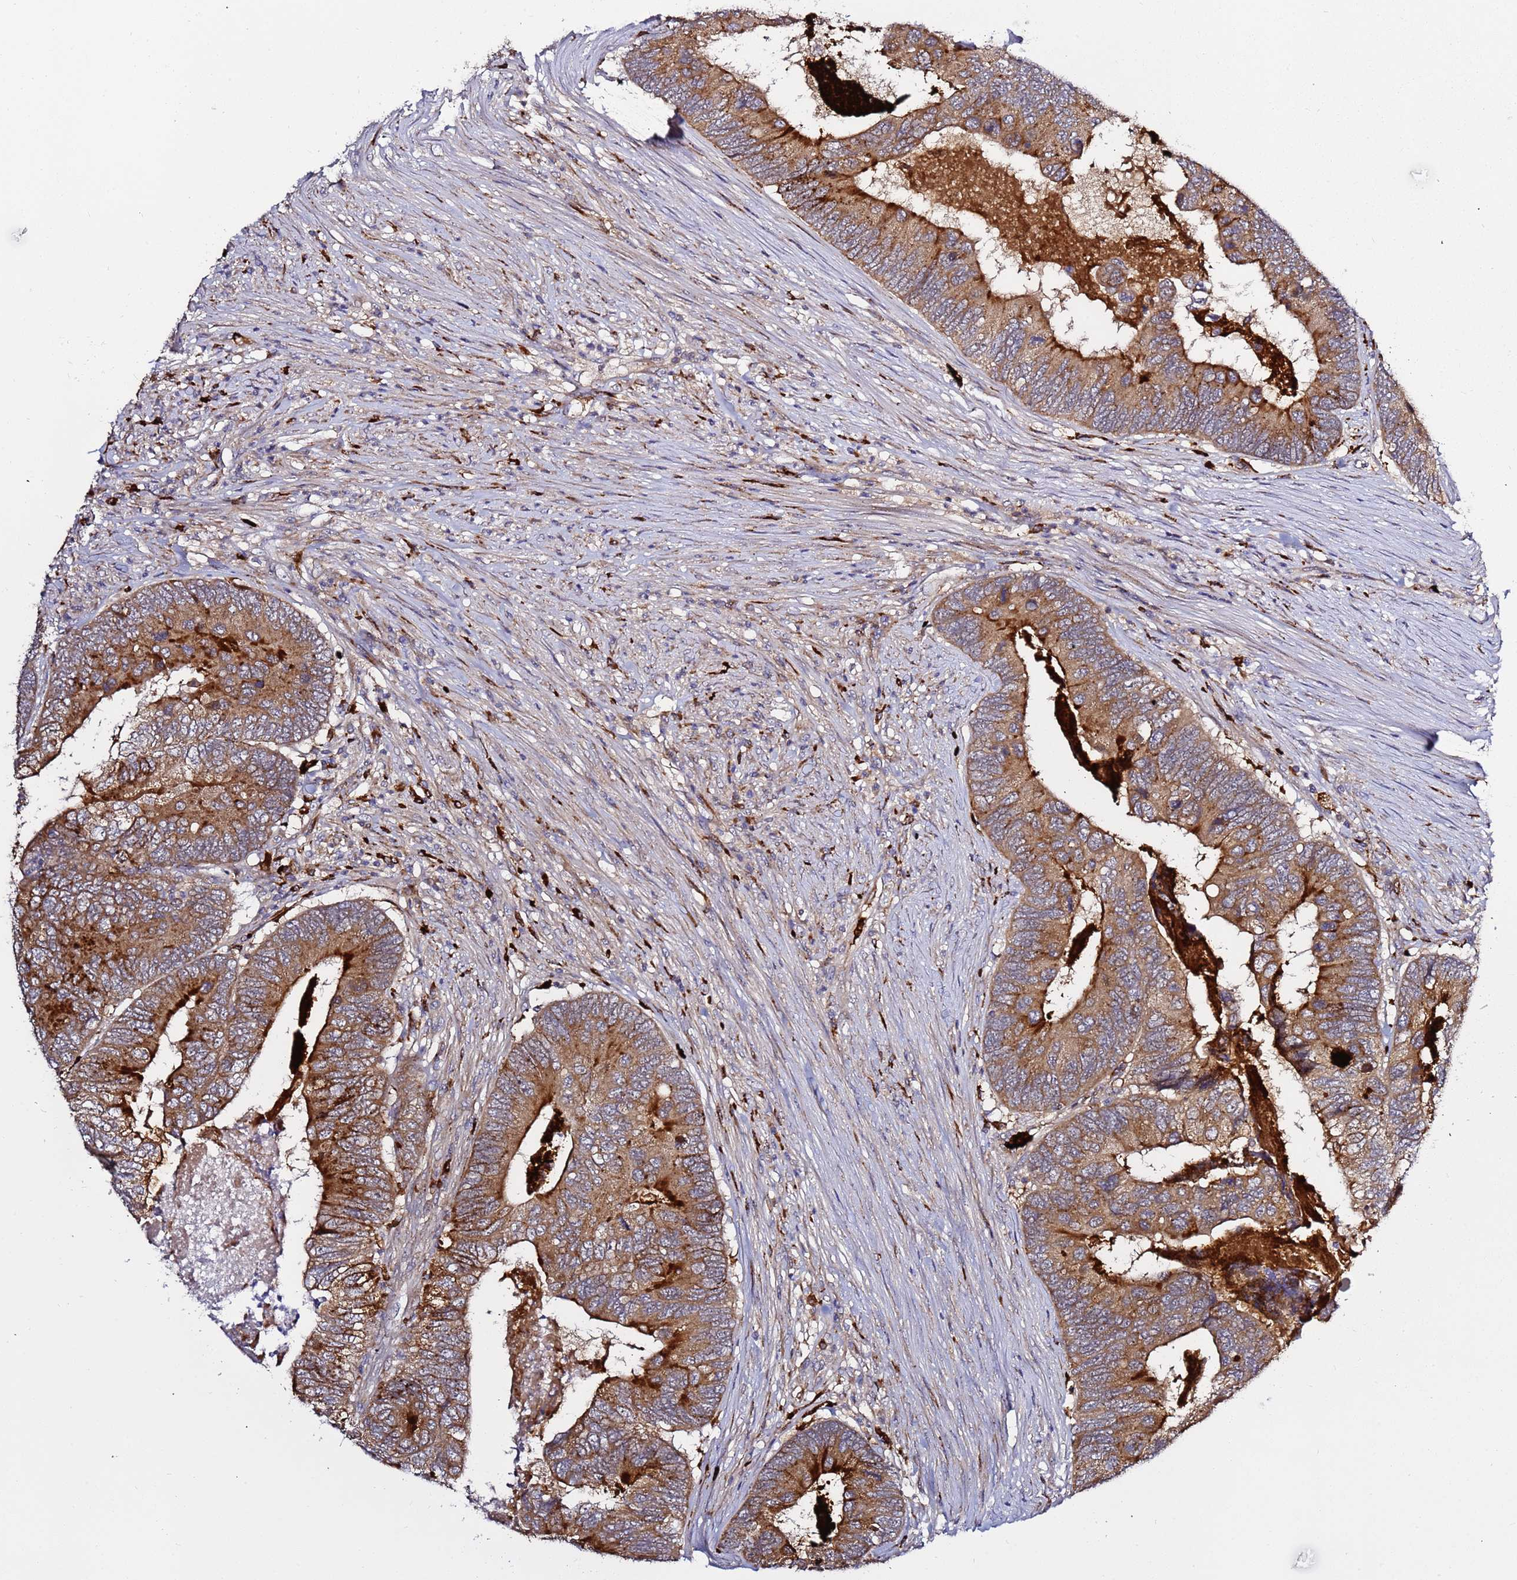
{"staining": {"intensity": "moderate", "quantity": ">75%", "location": "cytoplasmic/membranous"}, "tissue": "colorectal cancer", "cell_type": "Tumor cells", "image_type": "cancer", "snomed": [{"axis": "morphology", "description": "Adenocarcinoma, NOS"}, {"axis": "topography", "description": "Colon"}], "caption": "Colorectal cancer stained for a protein (brown) shows moderate cytoplasmic/membranous positive expression in approximately >75% of tumor cells.", "gene": "VPS36", "patient": {"sex": "female", "age": 67}}